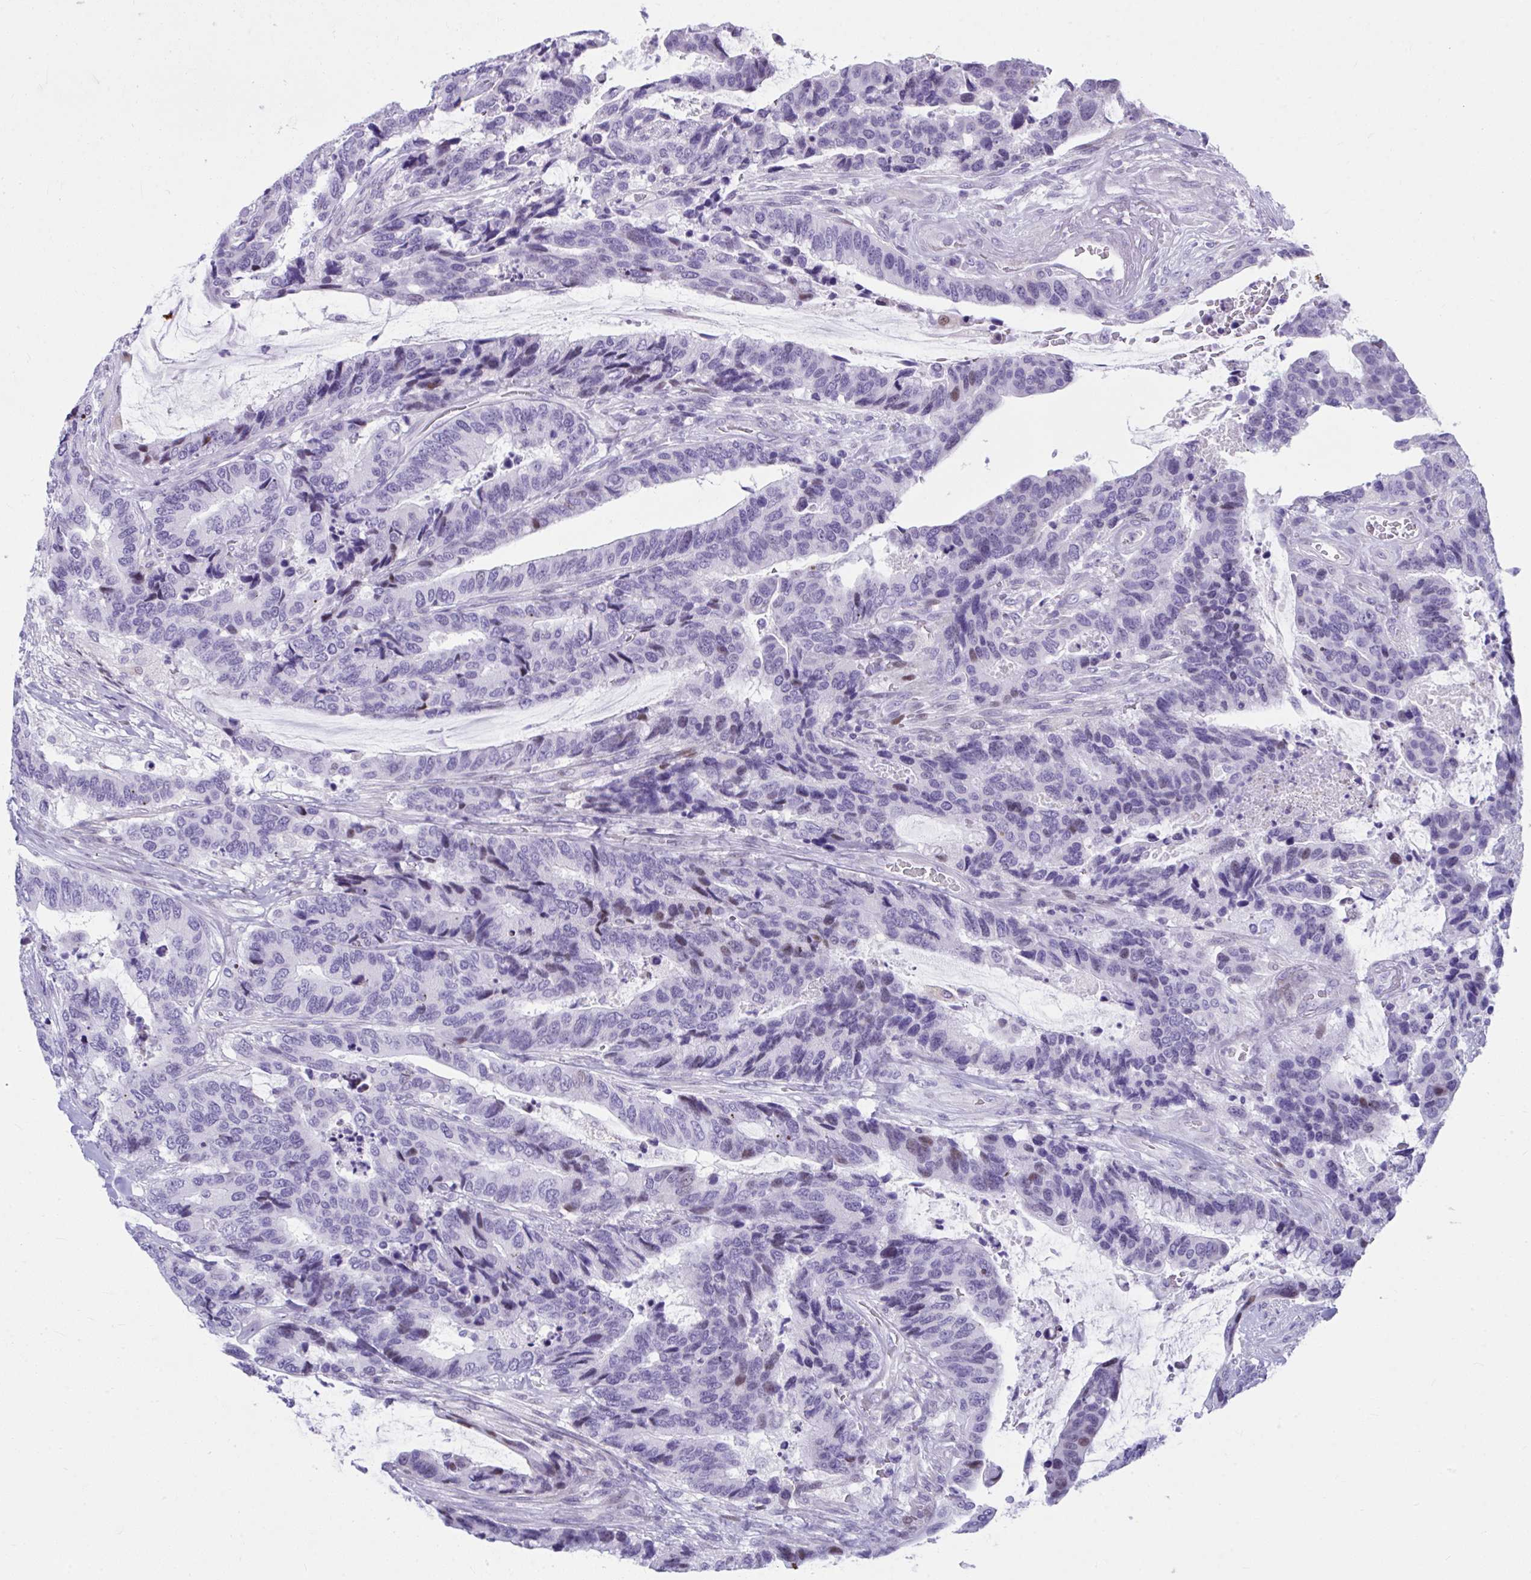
{"staining": {"intensity": "negative", "quantity": "none", "location": "none"}, "tissue": "colorectal cancer", "cell_type": "Tumor cells", "image_type": "cancer", "snomed": [{"axis": "morphology", "description": "Adenocarcinoma, NOS"}, {"axis": "topography", "description": "Rectum"}], "caption": "DAB (3,3'-diaminobenzidine) immunohistochemical staining of human colorectal cancer (adenocarcinoma) demonstrates no significant positivity in tumor cells.", "gene": "ISL1", "patient": {"sex": "female", "age": 59}}